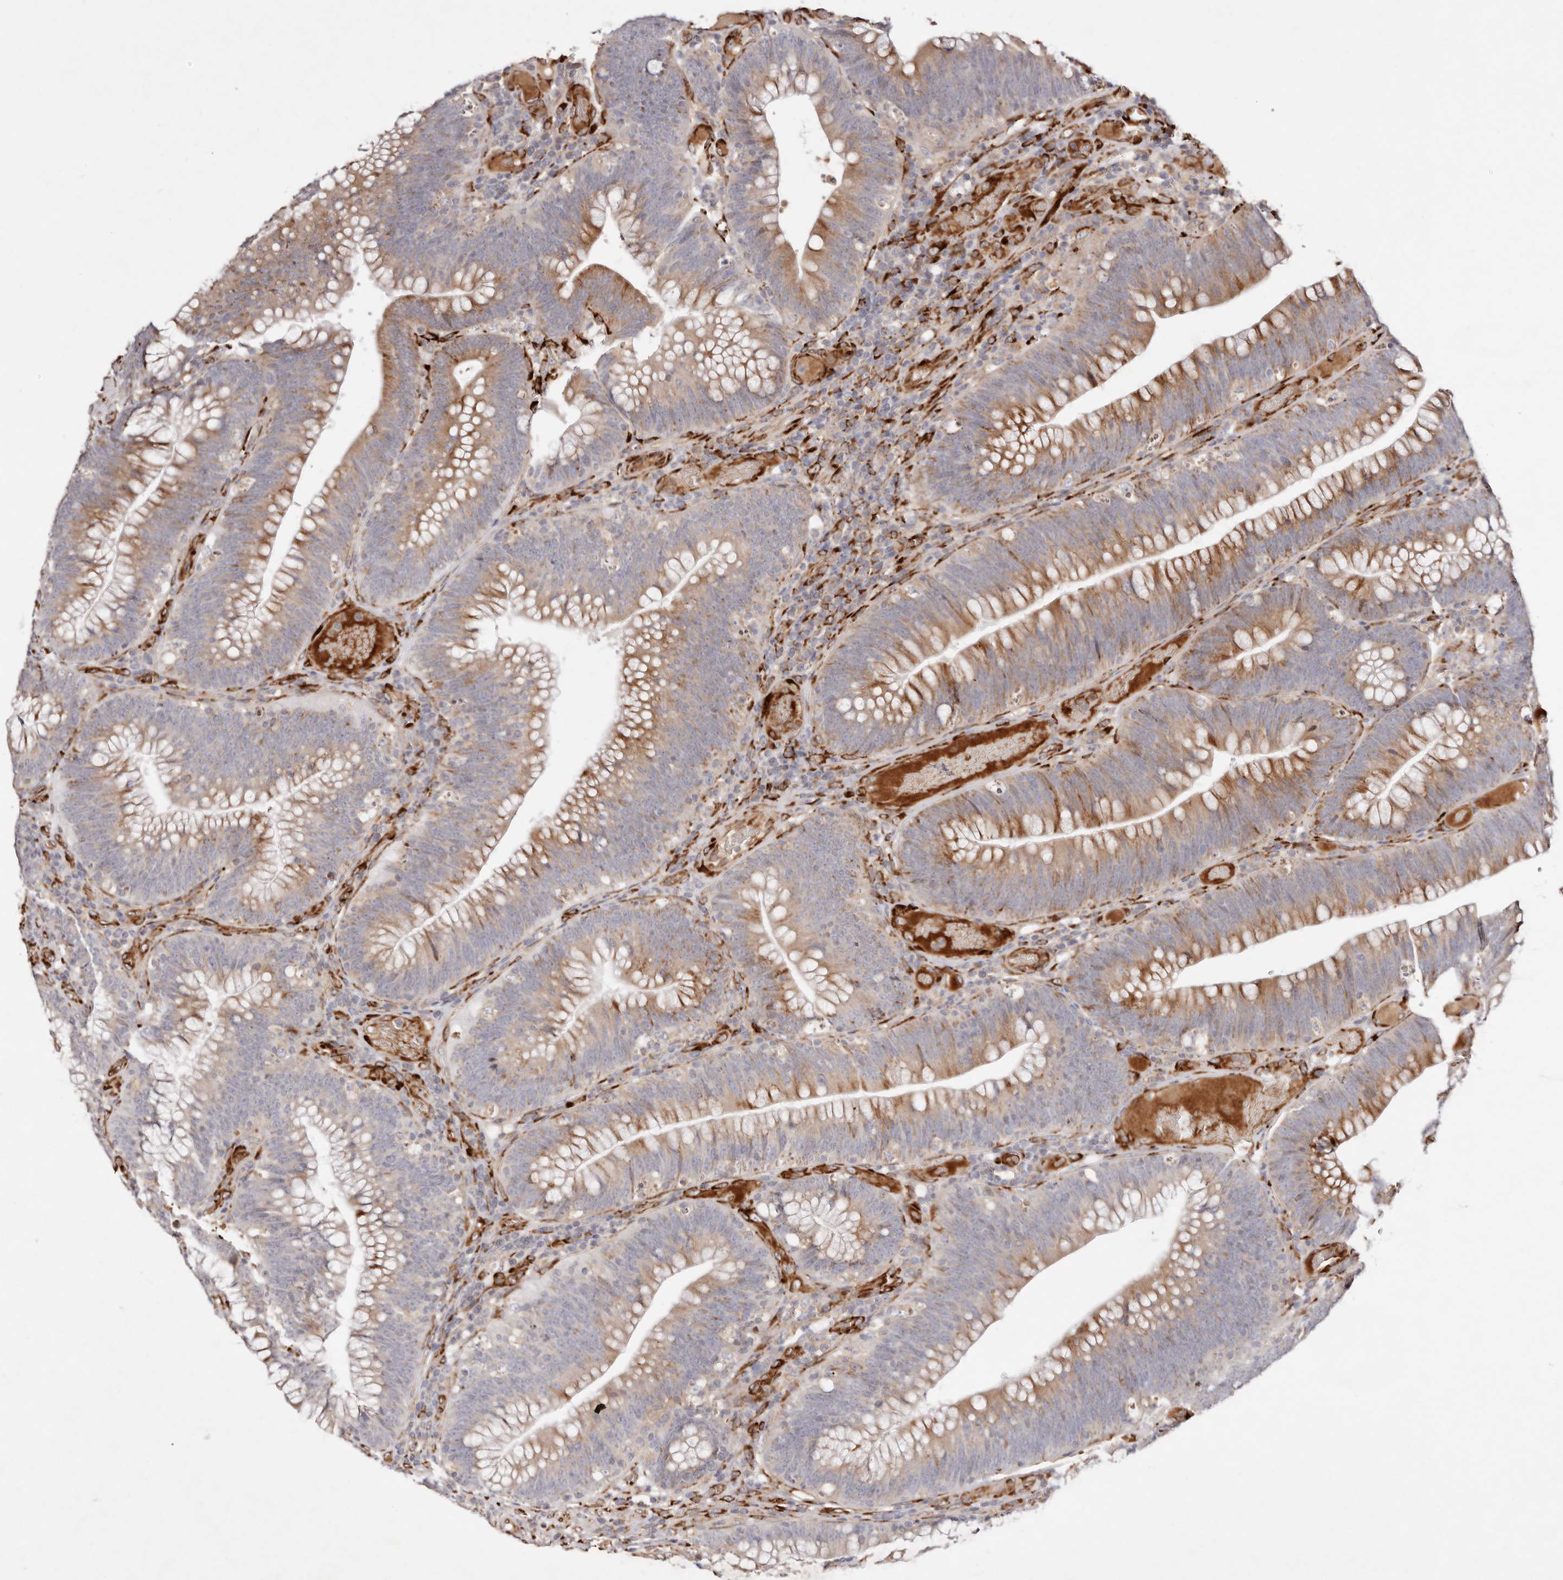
{"staining": {"intensity": "moderate", "quantity": ">75%", "location": "cytoplasmic/membranous"}, "tissue": "colorectal cancer", "cell_type": "Tumor cells", "image_type": "cancer", "snomed": [{"axis": "morphology", "description": "Normal tissue, NOS"}, {"axis": "topography", "description": "Colon"}], "caption": "Colorectal cancer stained with immunohistochemistry (IHC) exhibits moderate cytoplasmic/membranous staining in about >75% of tumor cells.", "gene": "SERPINH1", "patient": {"sex": "female", "age": 82}}